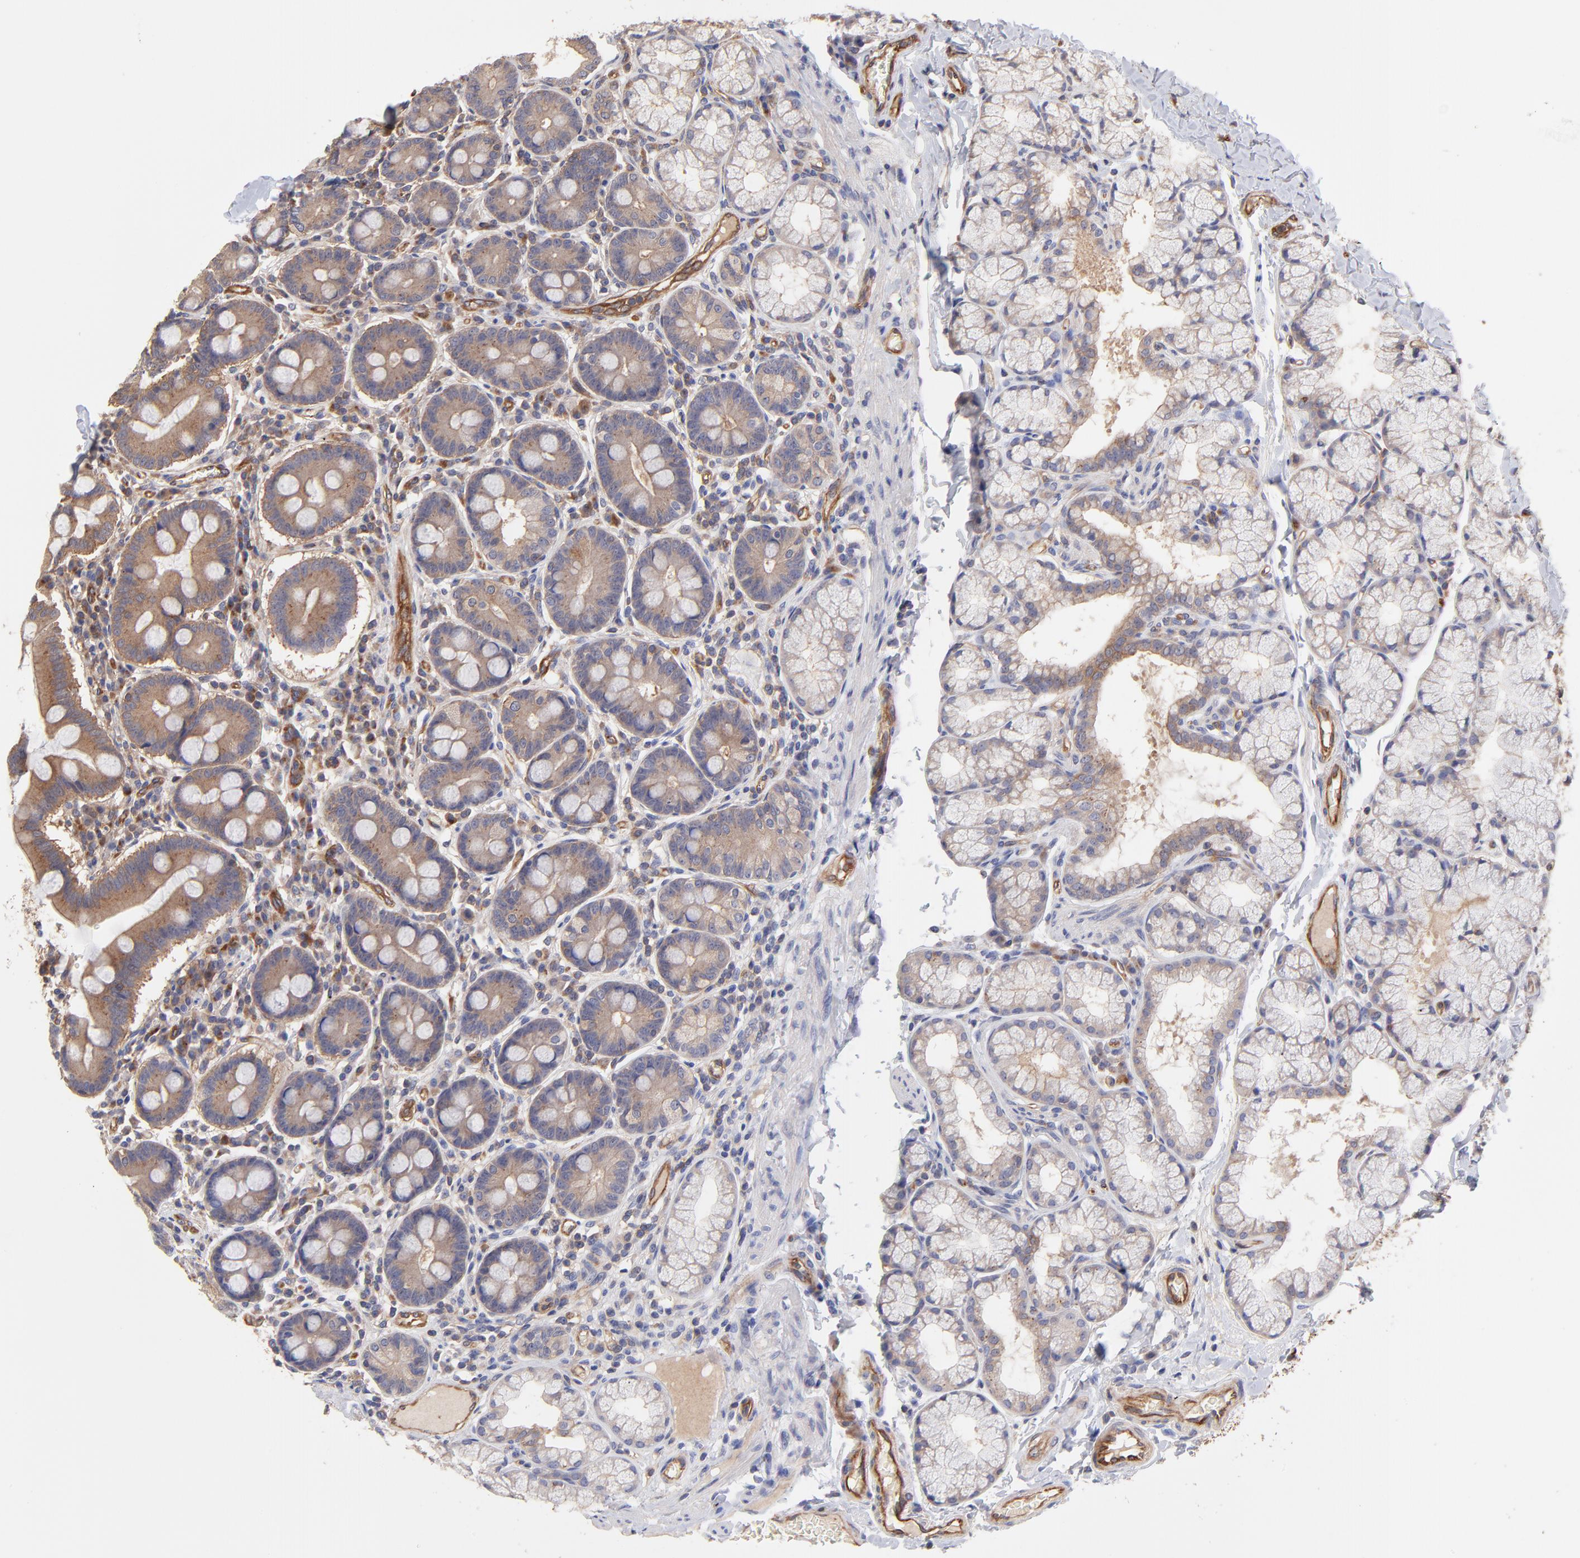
{"staining": {"intensity": "weak", "quantity": "25%-75%", "location": "cytoplasmic/membranous"}, "tissue": "duodenum", "cell_type": "Glandular cells", "image_type": "normal", "snomed": [{"axis": "morphology", "description": "Normal tissue, NOS"}, {"axis": "topography", "description": "Duodenum"}], "caption": "Immunohistochemistry (IHC) of benign human duodenum displays low levels of weak cytoplasmic/membranous expression in about 25%-75% of glandular cells.", "gene": "ASB7", "patient": {"sex": "male", "age": 50}}